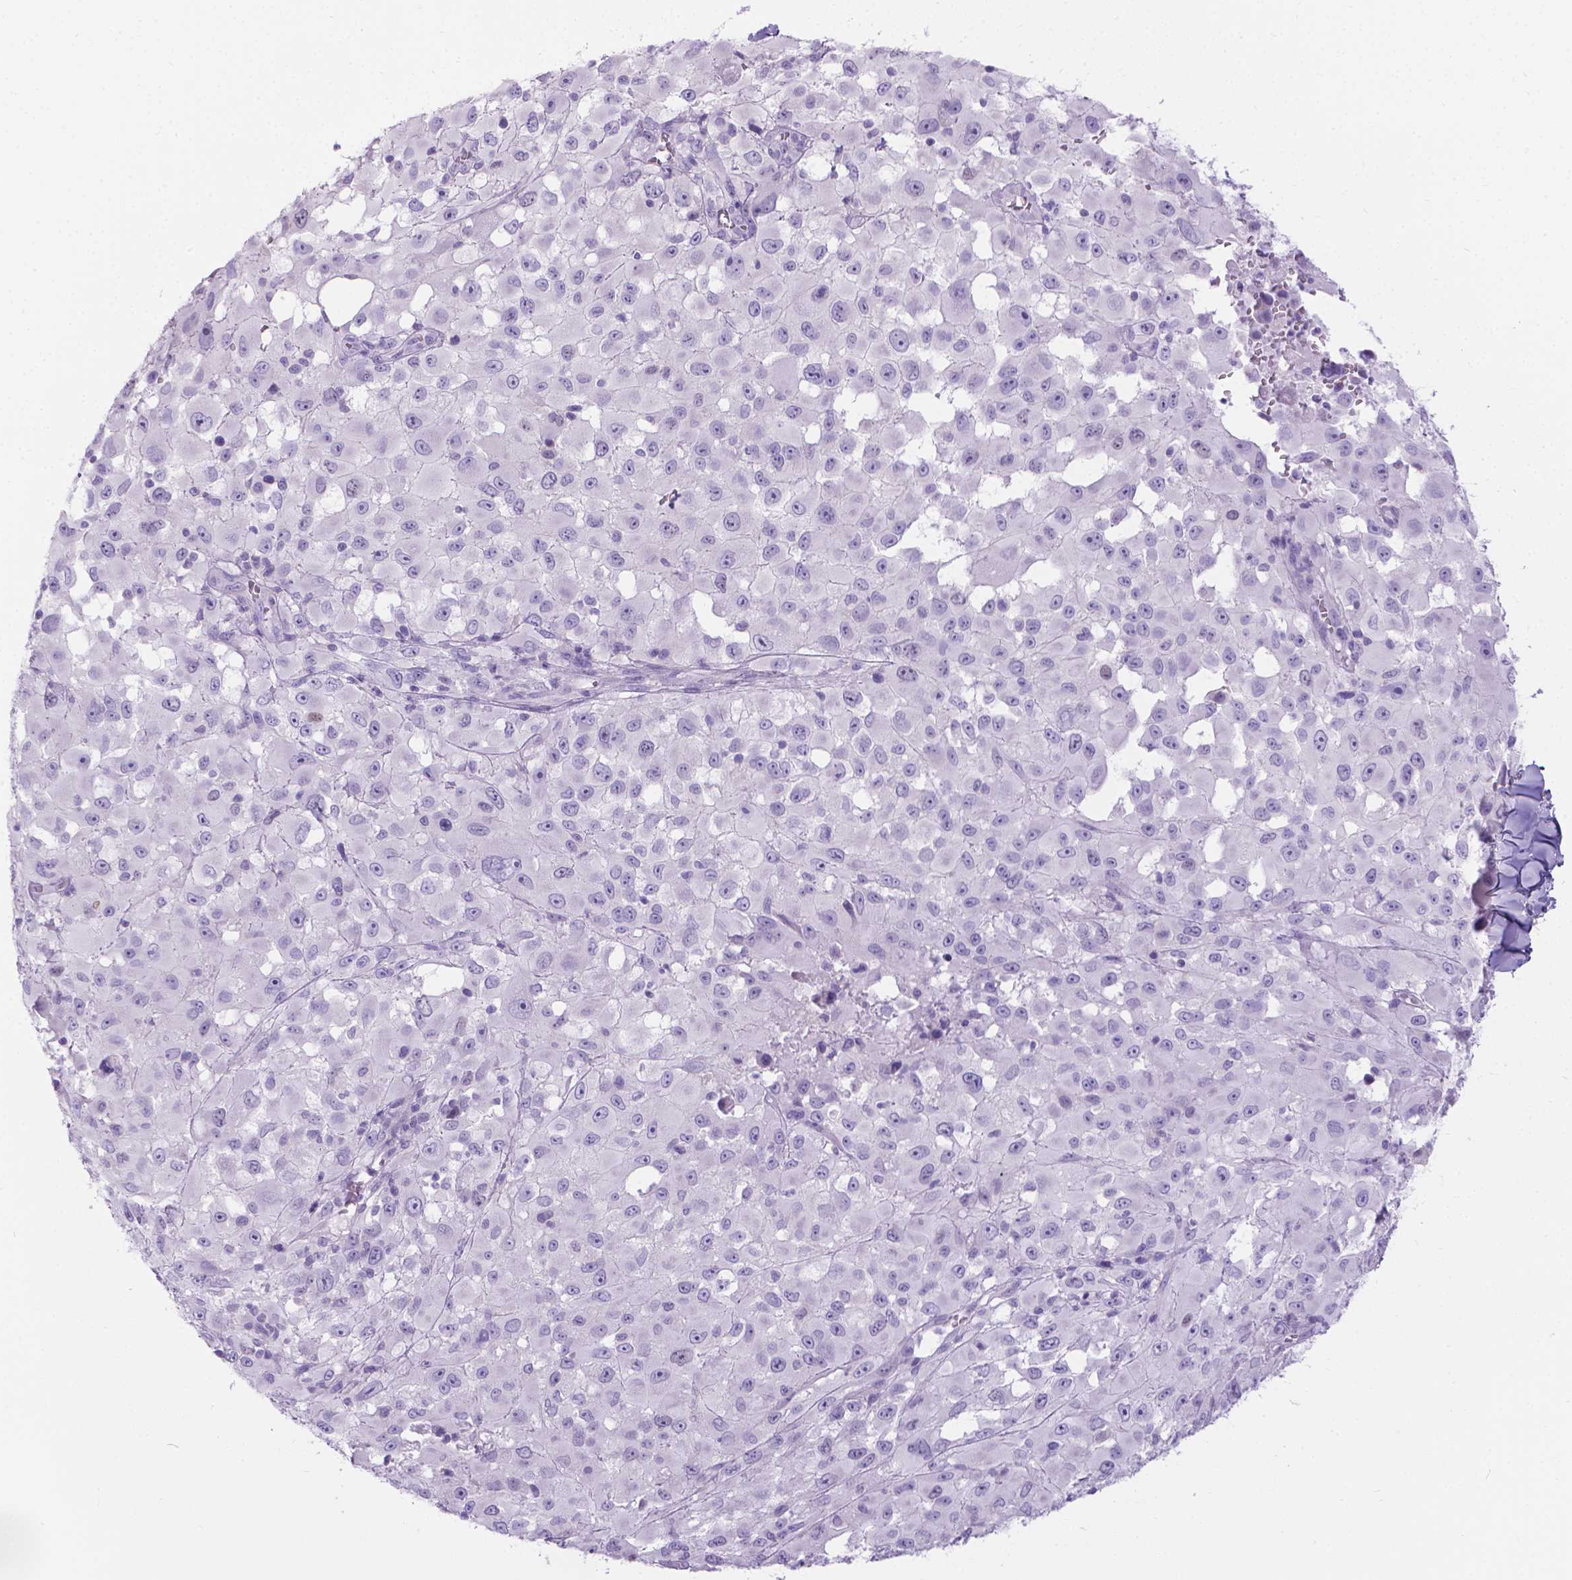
{"staining": {"intensity": "negative", "quantity": "none", "location": "none"}, "tissue": "melanoma", "cell_type": "Tumor cells", "image_type": "cancer", "snomed": [{"axis": "morphology", "description": "Malignant melanoma, Metastatic site"}, {"axis": "topography", "description": "Lymph node"}], "caption": "This is an immunohistochemistry photomicrograph of human melanoma. There is no staining in tumor cells.", "gene": "SPAG6", "patient": {"sex": "male", "age": 50}}